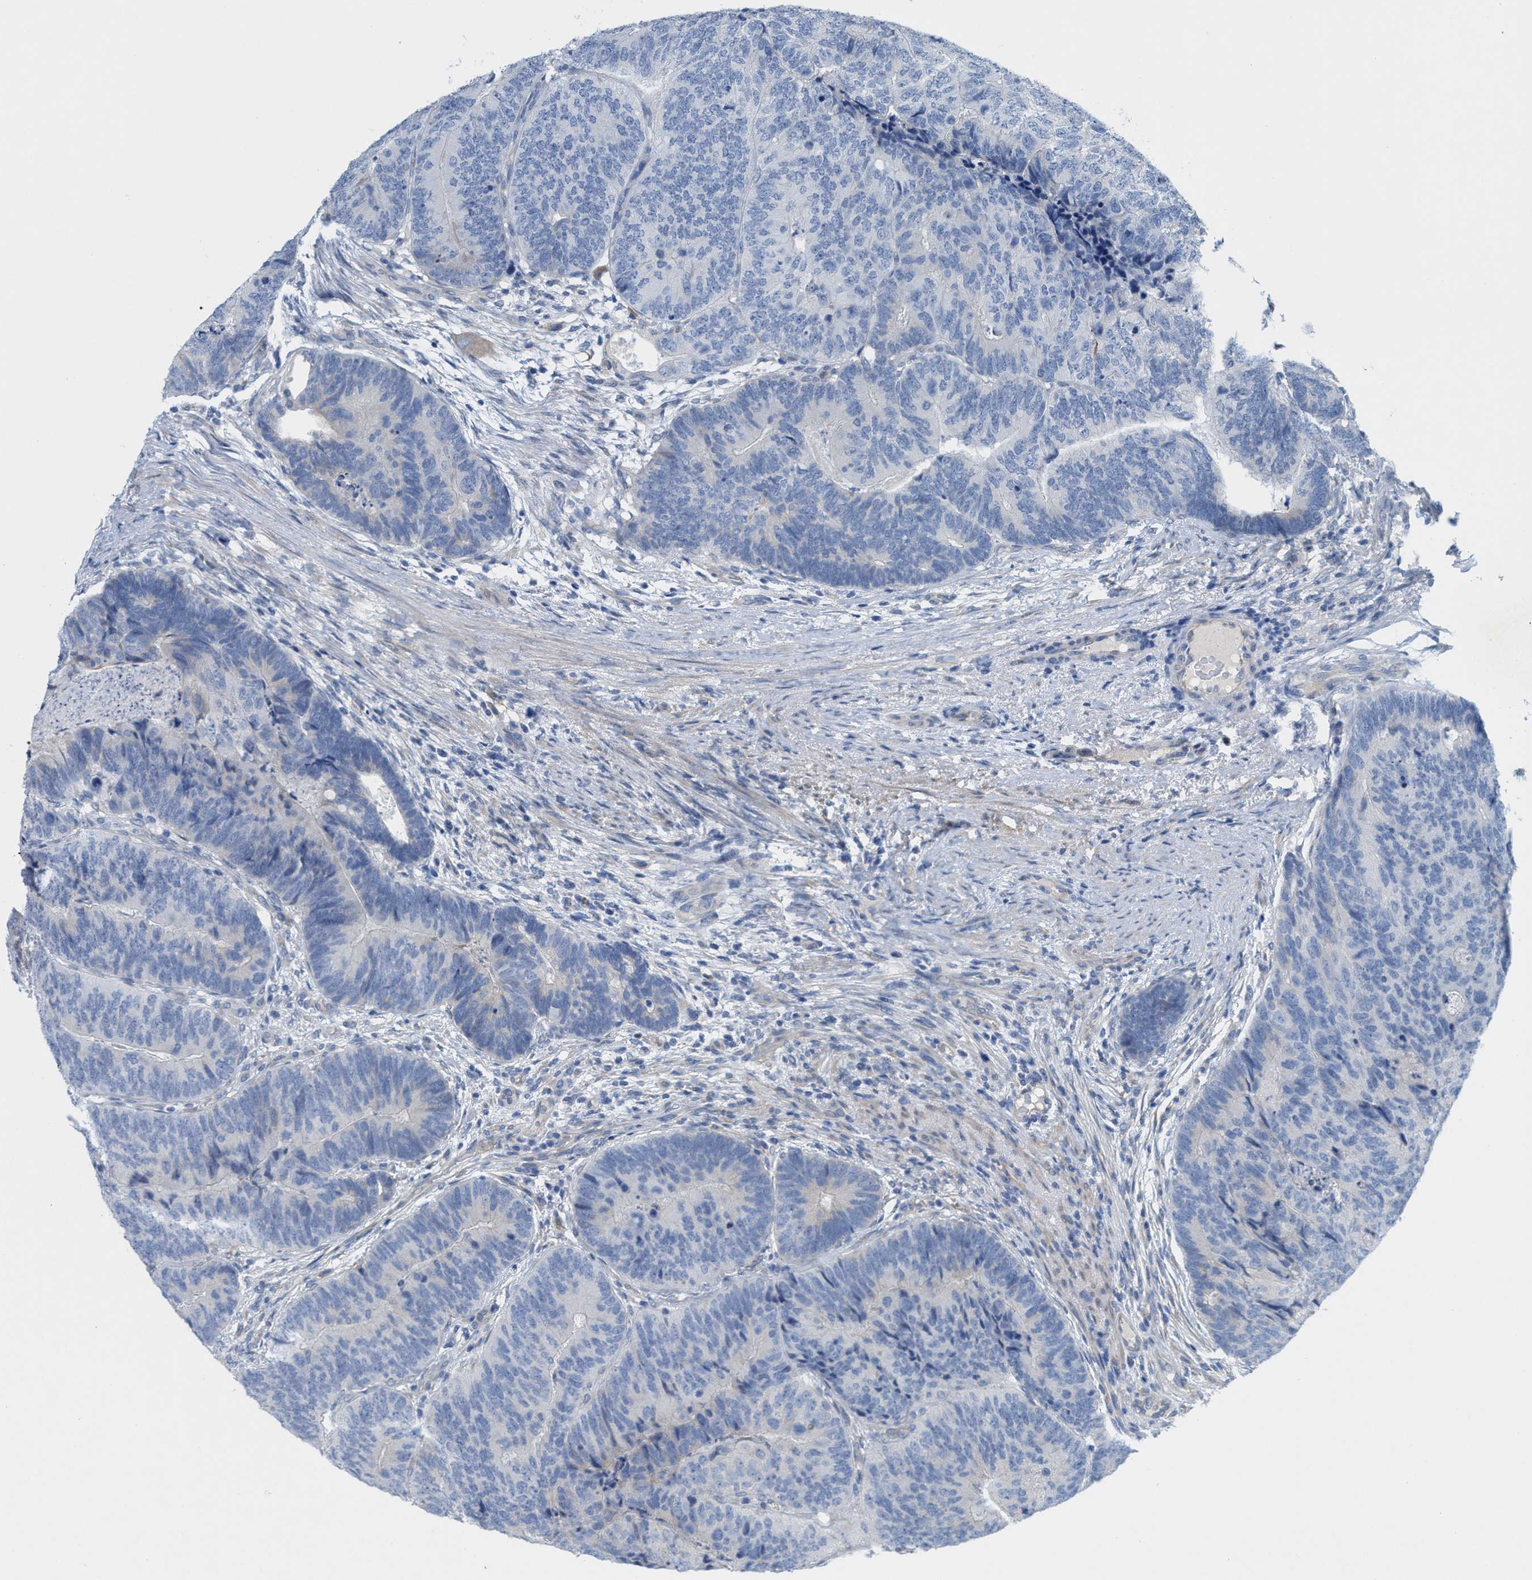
{"staining": {"intensity": "negative", "quantity": "none", "location": "none"}, "tissue": "colorectal cancer", "cell_type": "Tumor cells", "image_type": "cancer", "snomed": [{"axis": "morphology", "description": "Adenocarcinoma, NOS"}, {"axis": "topography", "description": "Colon"}], "caption": "This is an immunohistochemistry (IHC) histopathology image of colorectal cancer. There is no positivity in tumor cells.", "gene": "CPA2", "patient": {"sex": "female", "age": 67}}